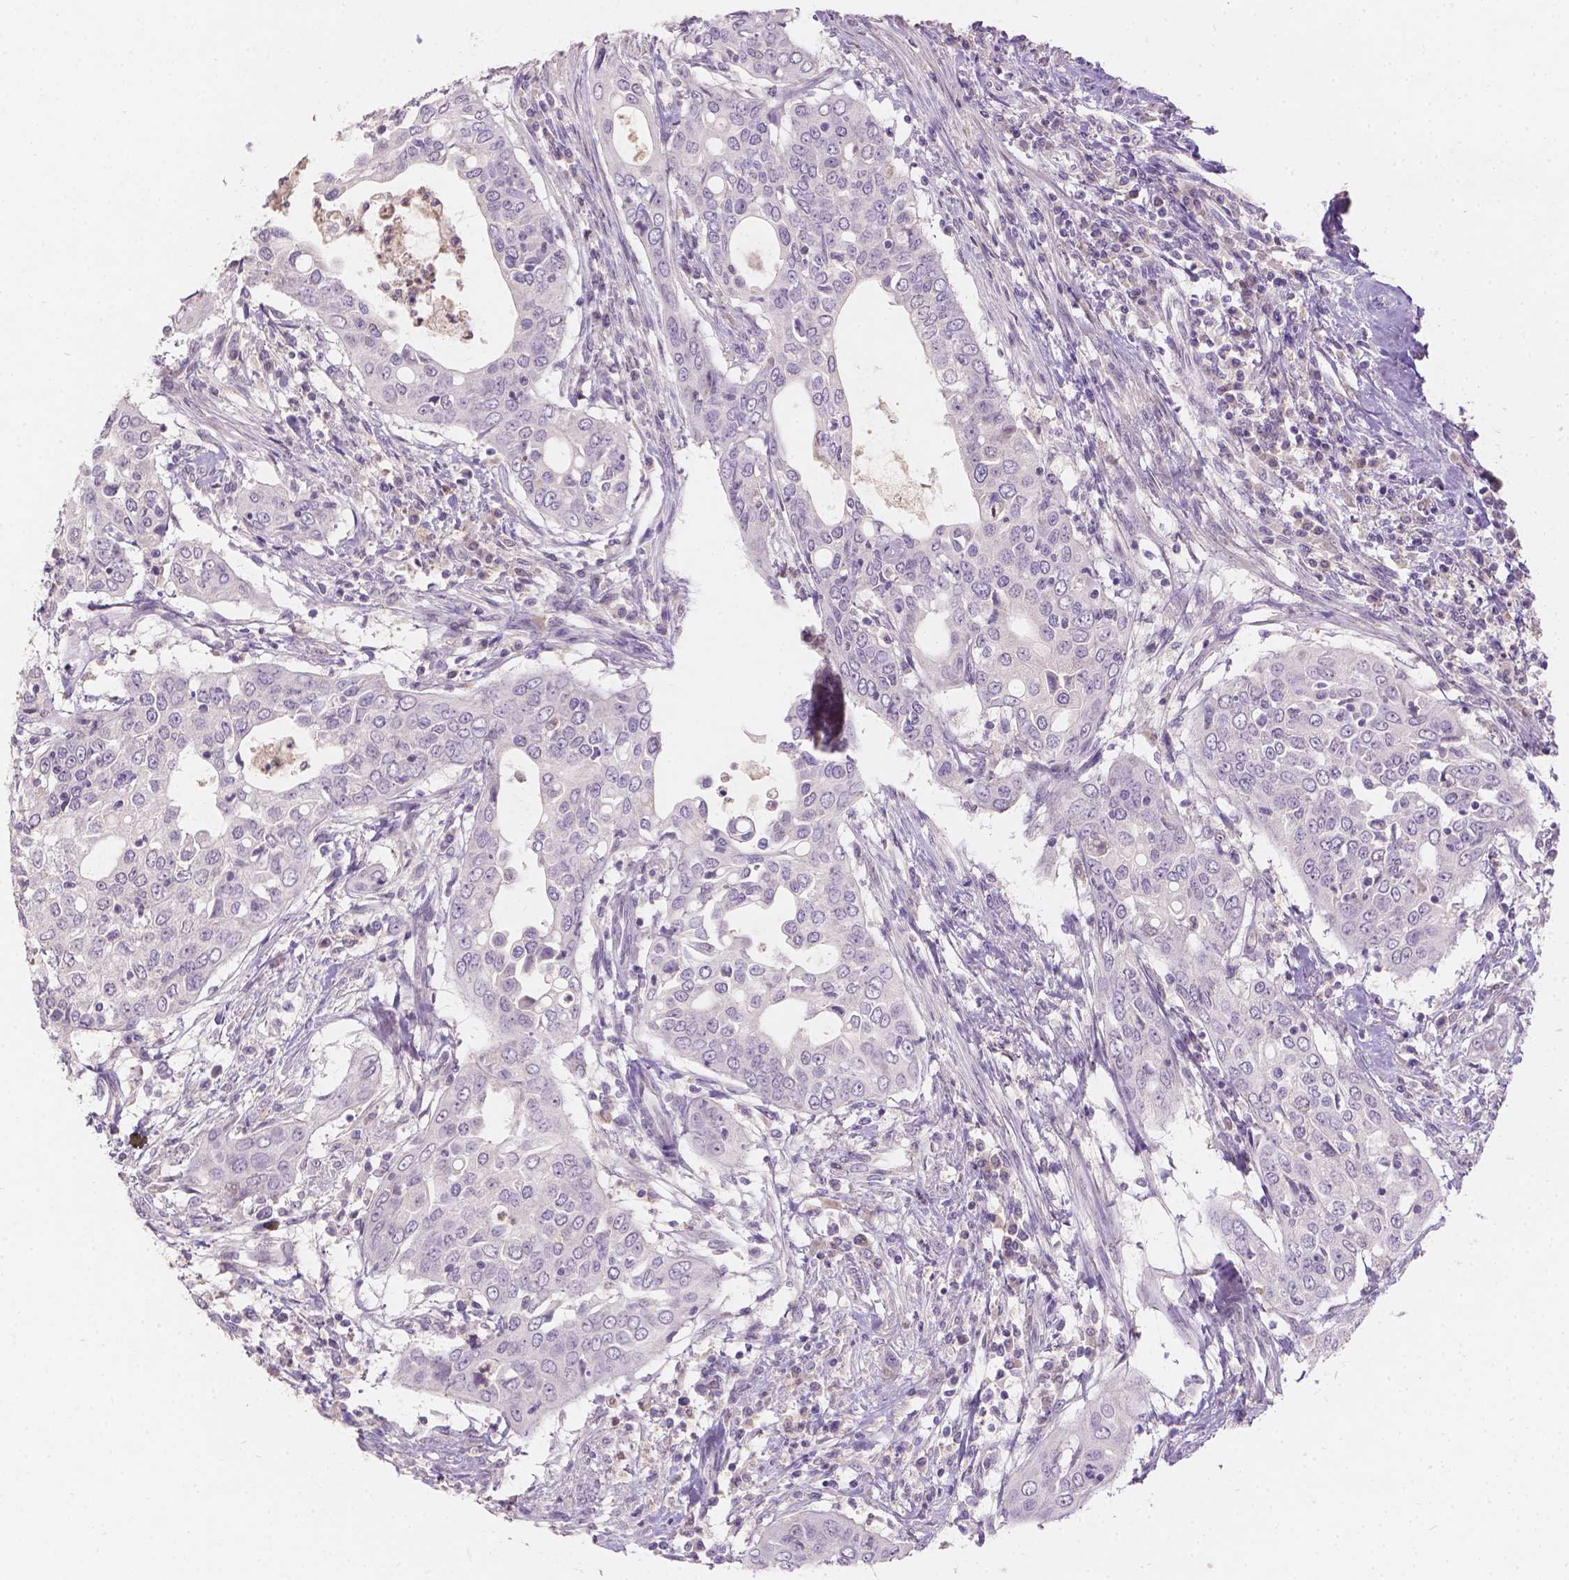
{"staining": {"intensity": "negative", "quantity": "none", "location": "none"}, "tissue": "urothelial cancer", "cell_type": "Tumor cells", "image_type": "cancer", "snomed": [{"axis": "morphology", "description": "Urothelial carcinoma, High grade"}, {"axis": "topography", "description": "Urinary bladder"}], "caption": "Immunohistochemical staining of urothelial cancer shows no significant positivity in tumor cells. Brightfield microscopy of IHC stained with DAB (brown) and hematoxylin (blue), captured at high magnification.", "gene": "DCAF4L1", "patient": {"sex": "male", "age": 82}}